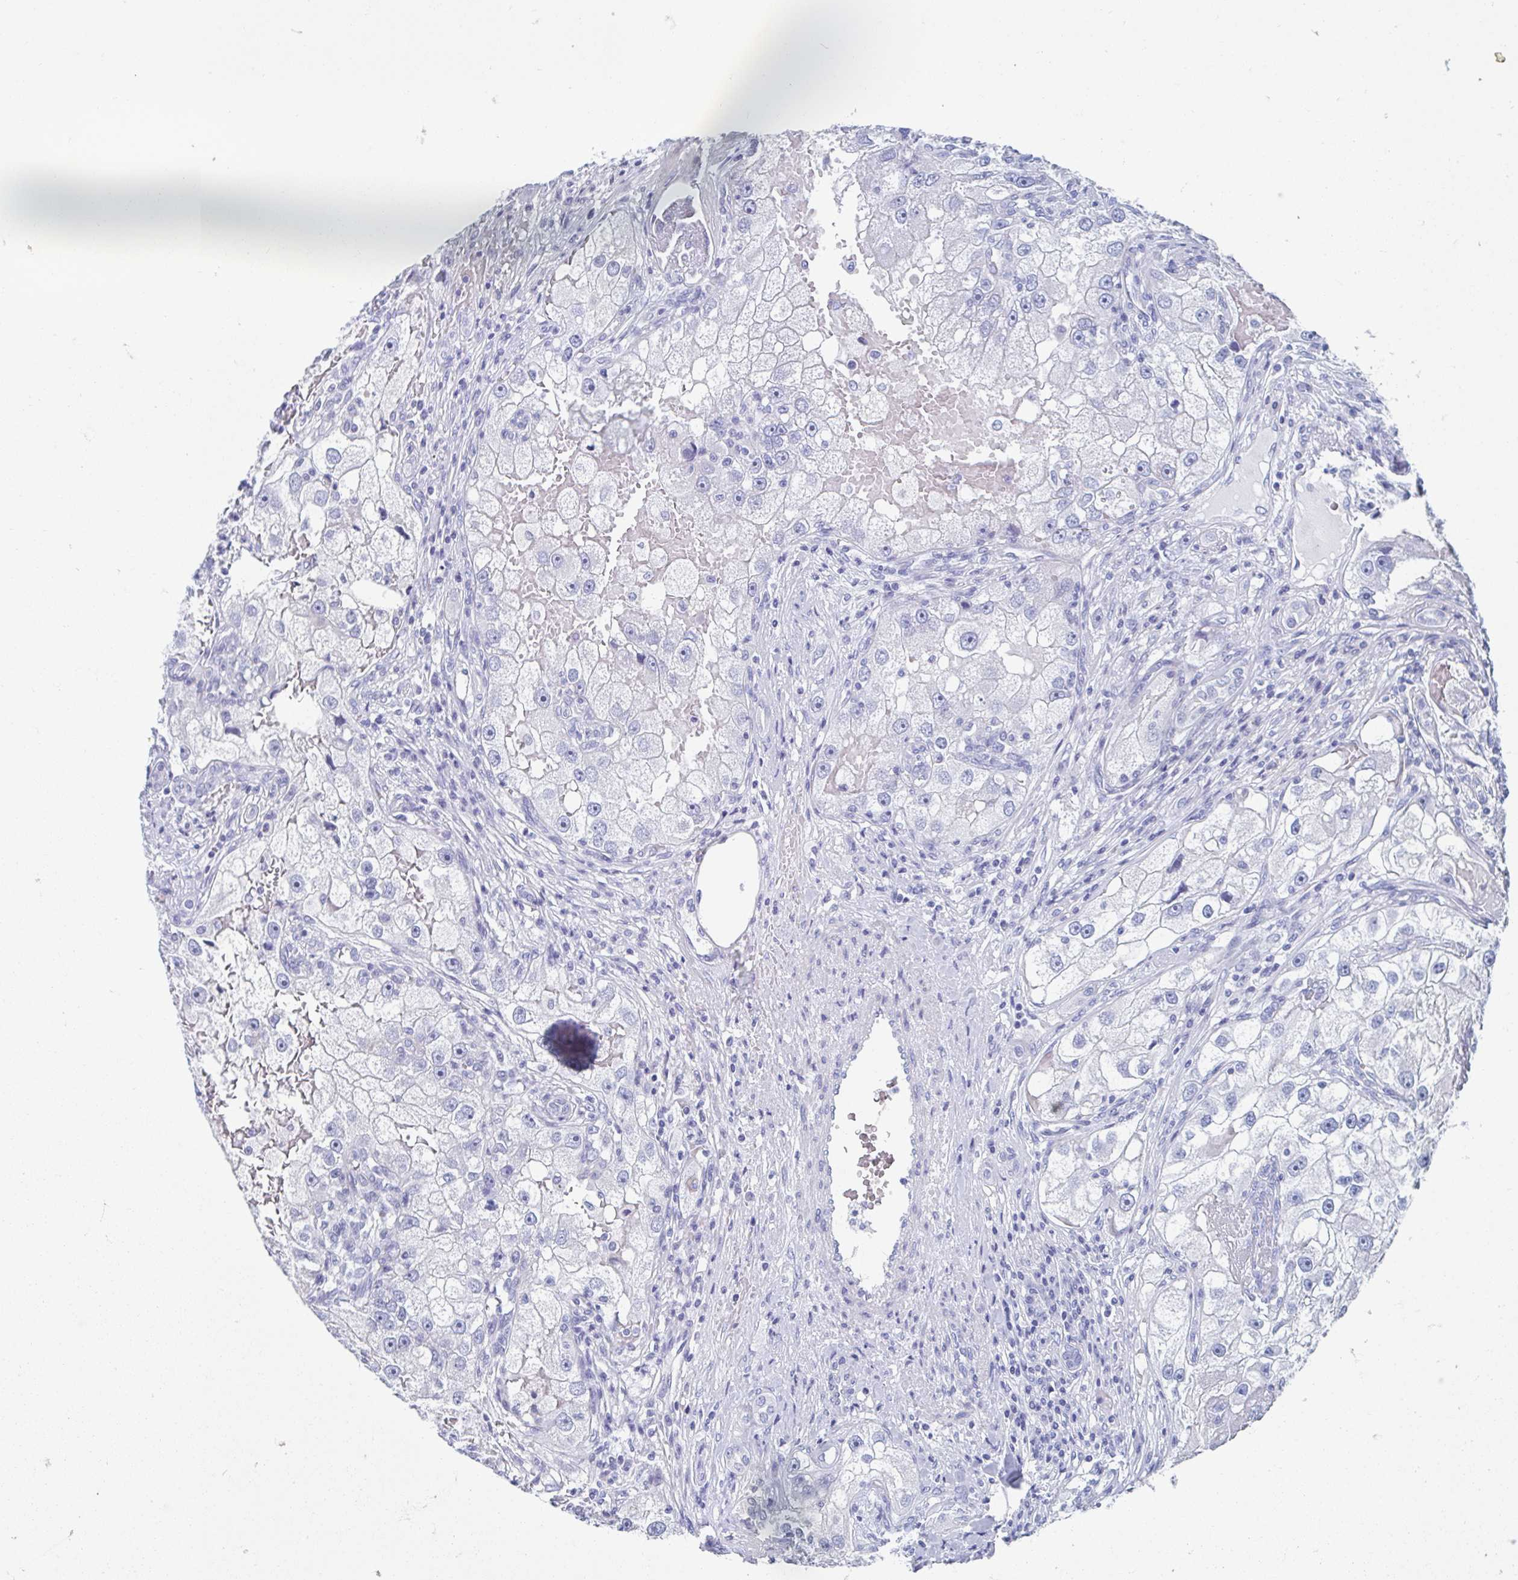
{"staining": {"intensity": "negative", "quantity": "none", "location": "none"}, "tissue": "renal cancer", "cell_type": "Tumor cells", "image_type": "cancer", "snomed": [{"axis": "morphology", "description": "Adenocarcinoma, NOS"}, {"axis": "topography", "description": "Kidney"}], "caption": "High magnification brightfield microscopy of renal adenocarcinoma stained with DAB (brown) and counterstained with hematoxylin (blue): tumor cells show no significant expression.", "gene": "SHCBP1L", "patient": {"sex": "male", "age": 63}}